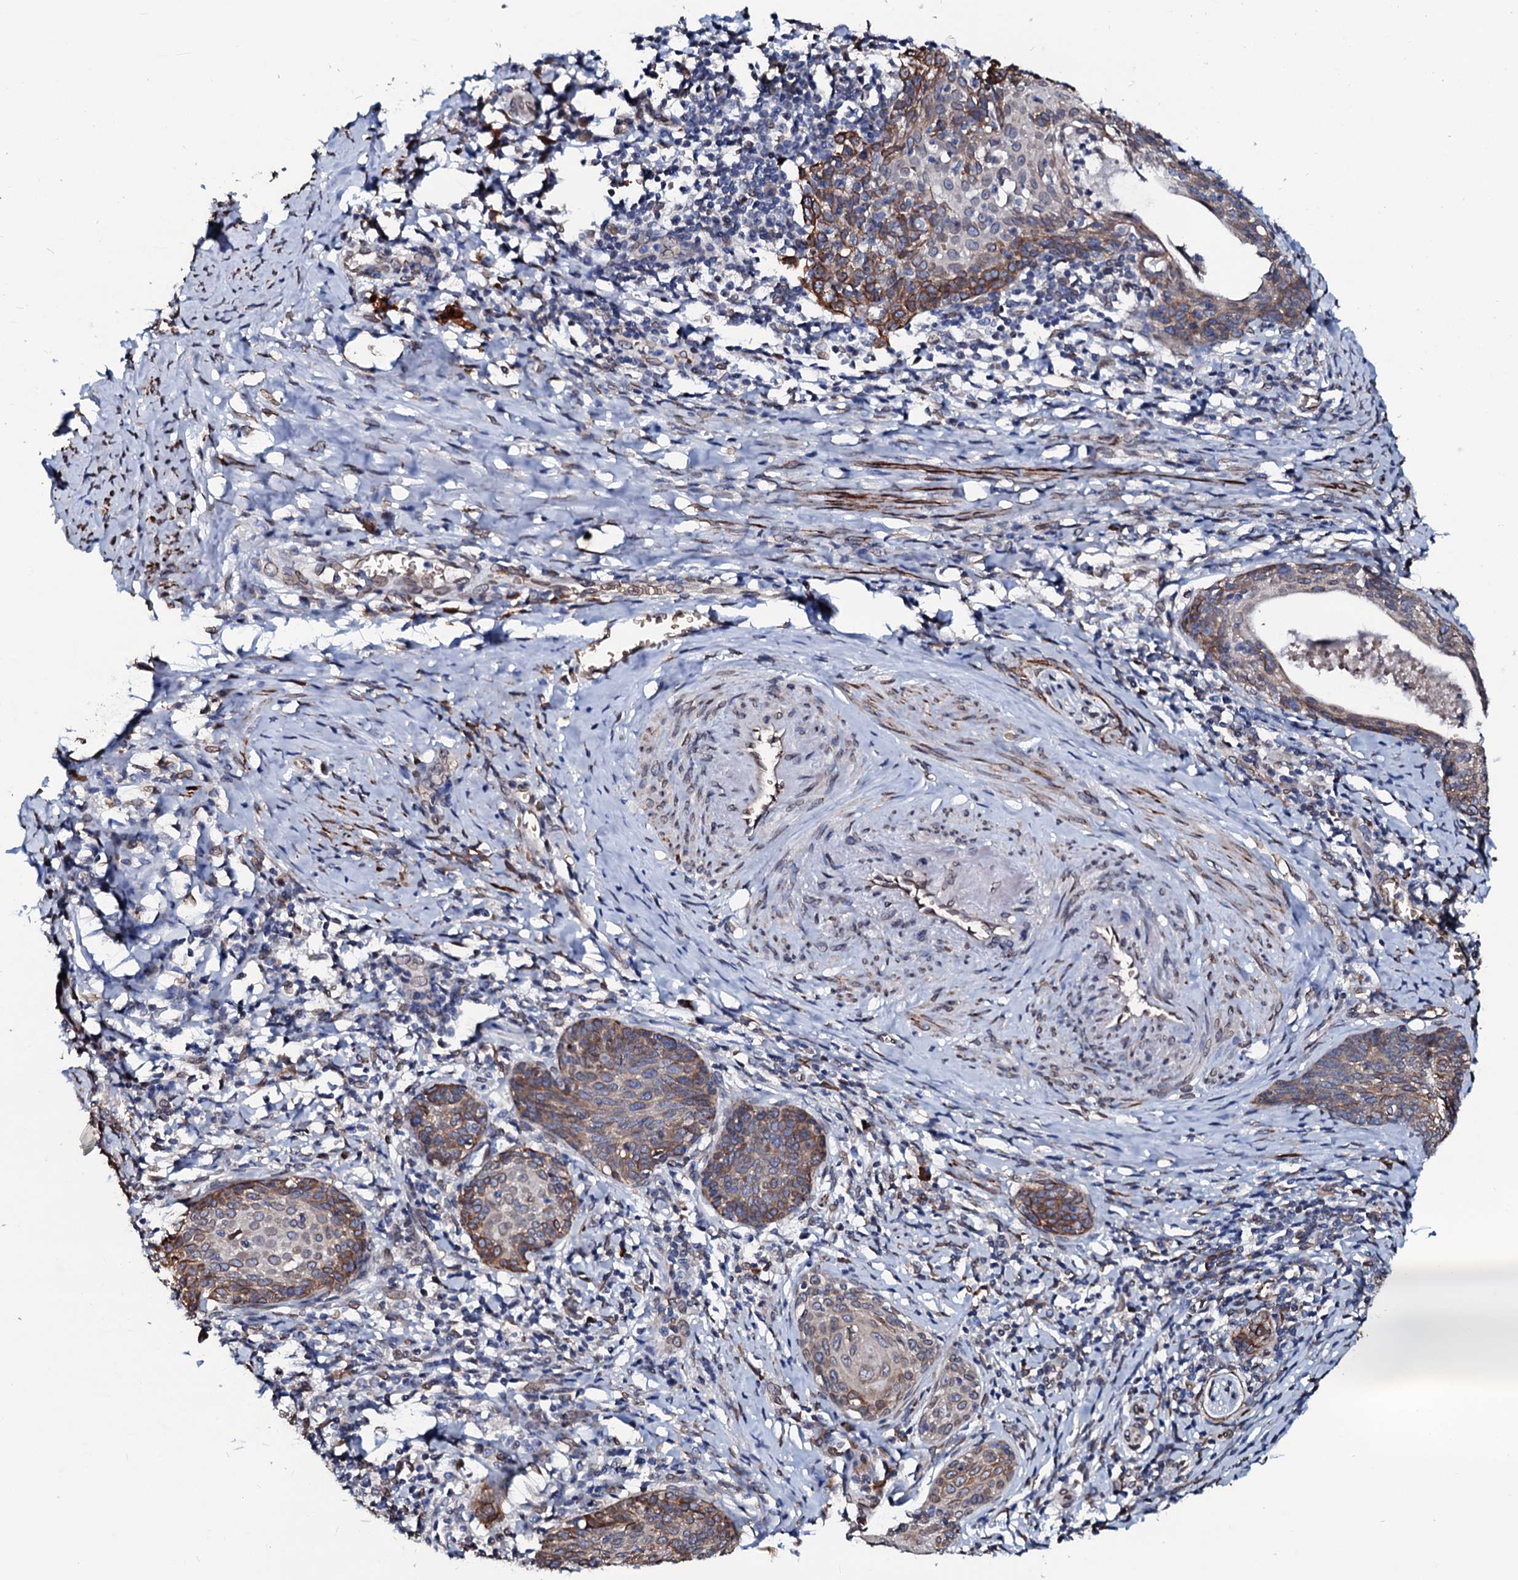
{"staining": {"intensity": "moderate", "quantity": "25%-75%", "location": "cytoplasmic/membranous"}, "tissue": "cervical cancer", "cell_type": "Tumor cells", "image_type": "cancer", "snomed": [{"axis": "morphology", "description": "Squamous cell carcinoma, NOS"}, {"axis": "topography", "description": "Cervix"}], "caption": "Squamous cell carcinoma (cervical) was stained to show a protein in brown. There is medium levels of moderate cytoplasmic/membranous expression in approximately 25%-75% of tumor cells. Ihc stains the protein of interest in brown and the nuclei are stained blue.", "gene": "NRP2", "patient": {"sex": "female", "age": 52}}